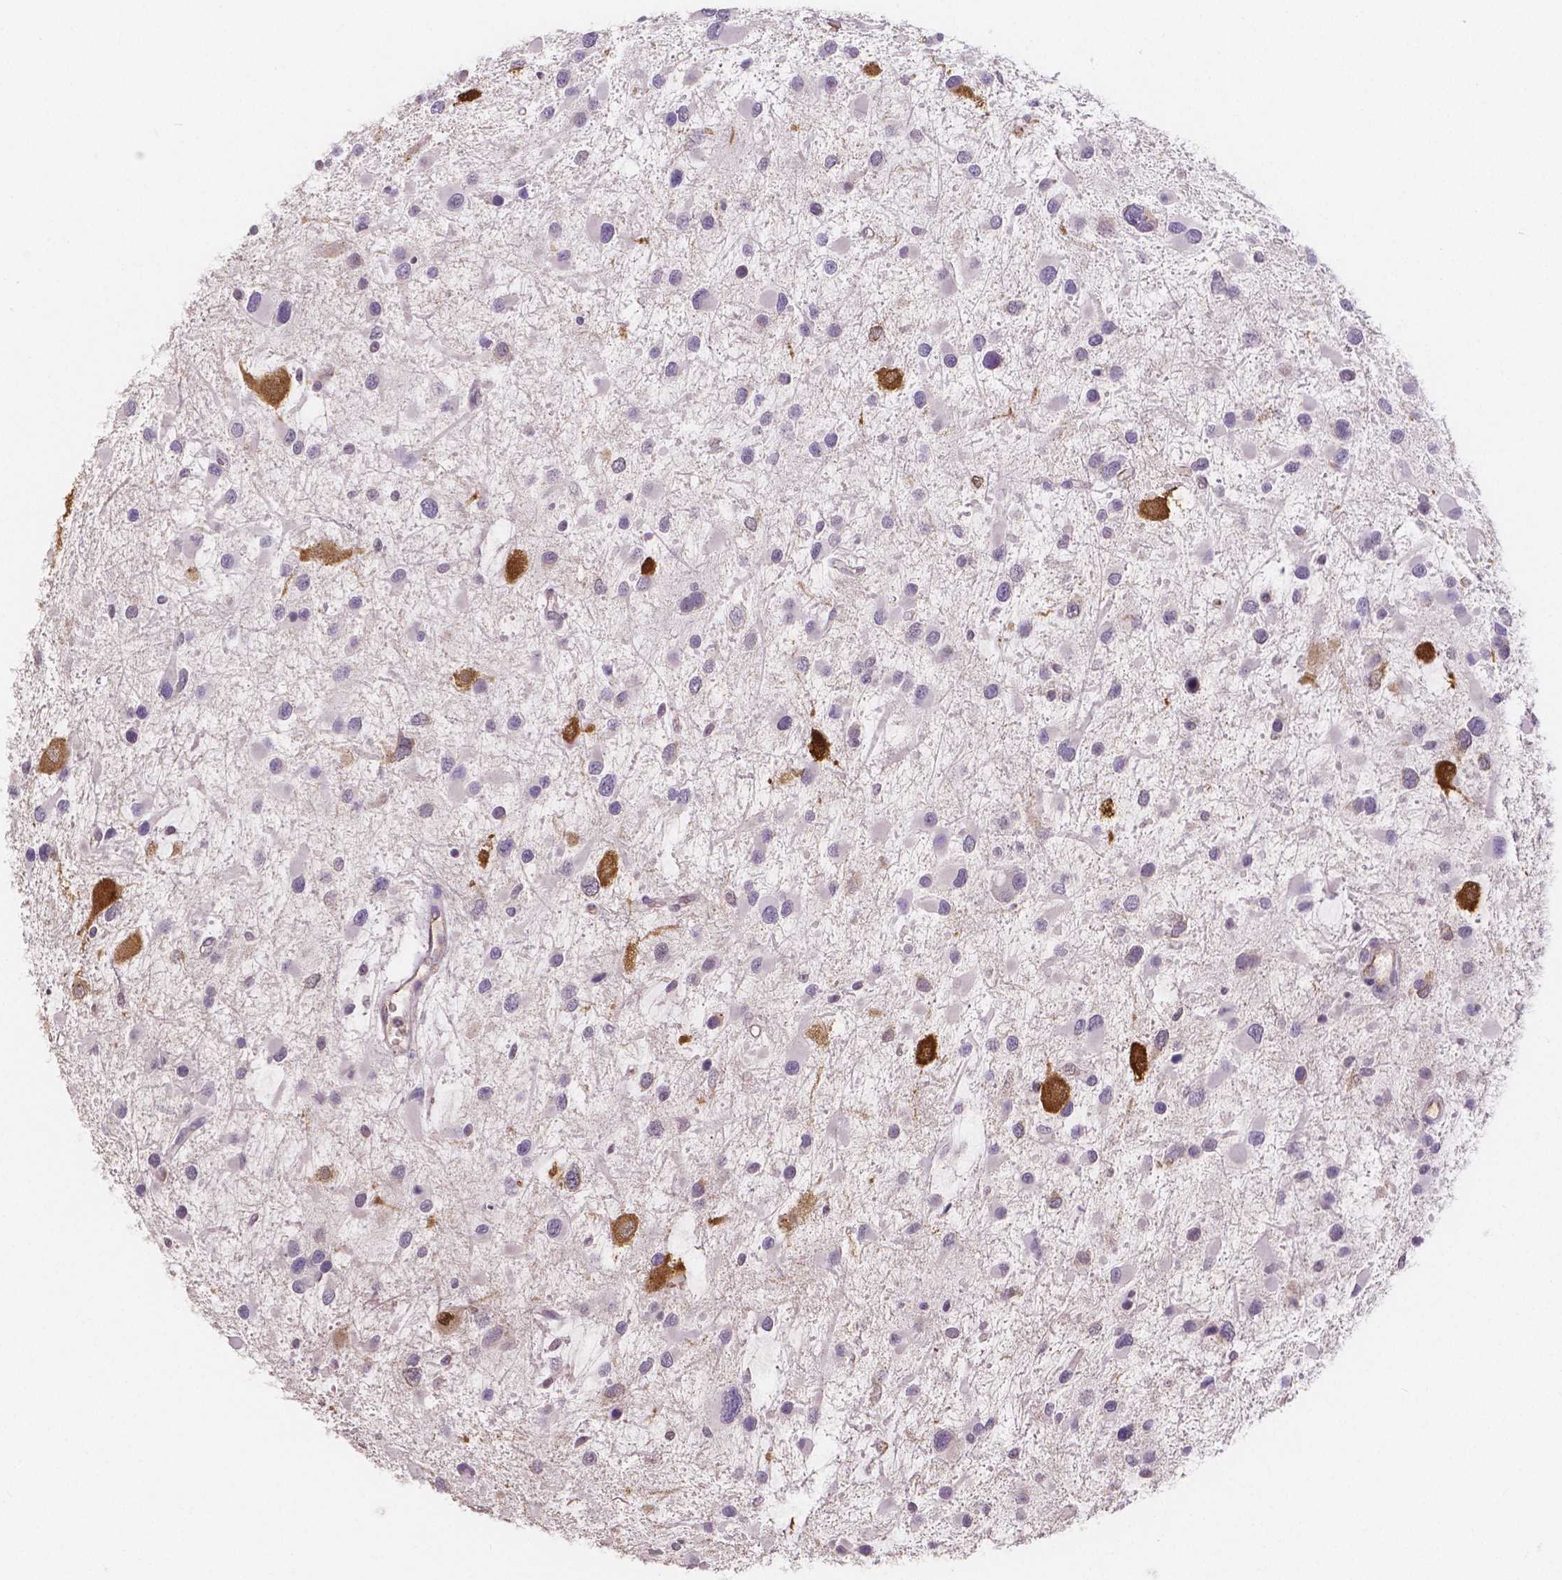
{"staining": {"intensity": "negative", "quantity": "none", "location": "none"}, "tissue": "glioma", "cell_type": "Tumor cells", "image_type": "cancer", "snomed": [{"axis": "morphology", "description": "Glioma, malignant, Low grade"}, {"axis": "topography", "description": "Brain"}], "caption": "High power microscopy histopathology image of an IHC image of glioma, revealing no significant expression in tumor cells.", "gene": "ELAVL2", "patient": {"sex": "female", "age": 32}}